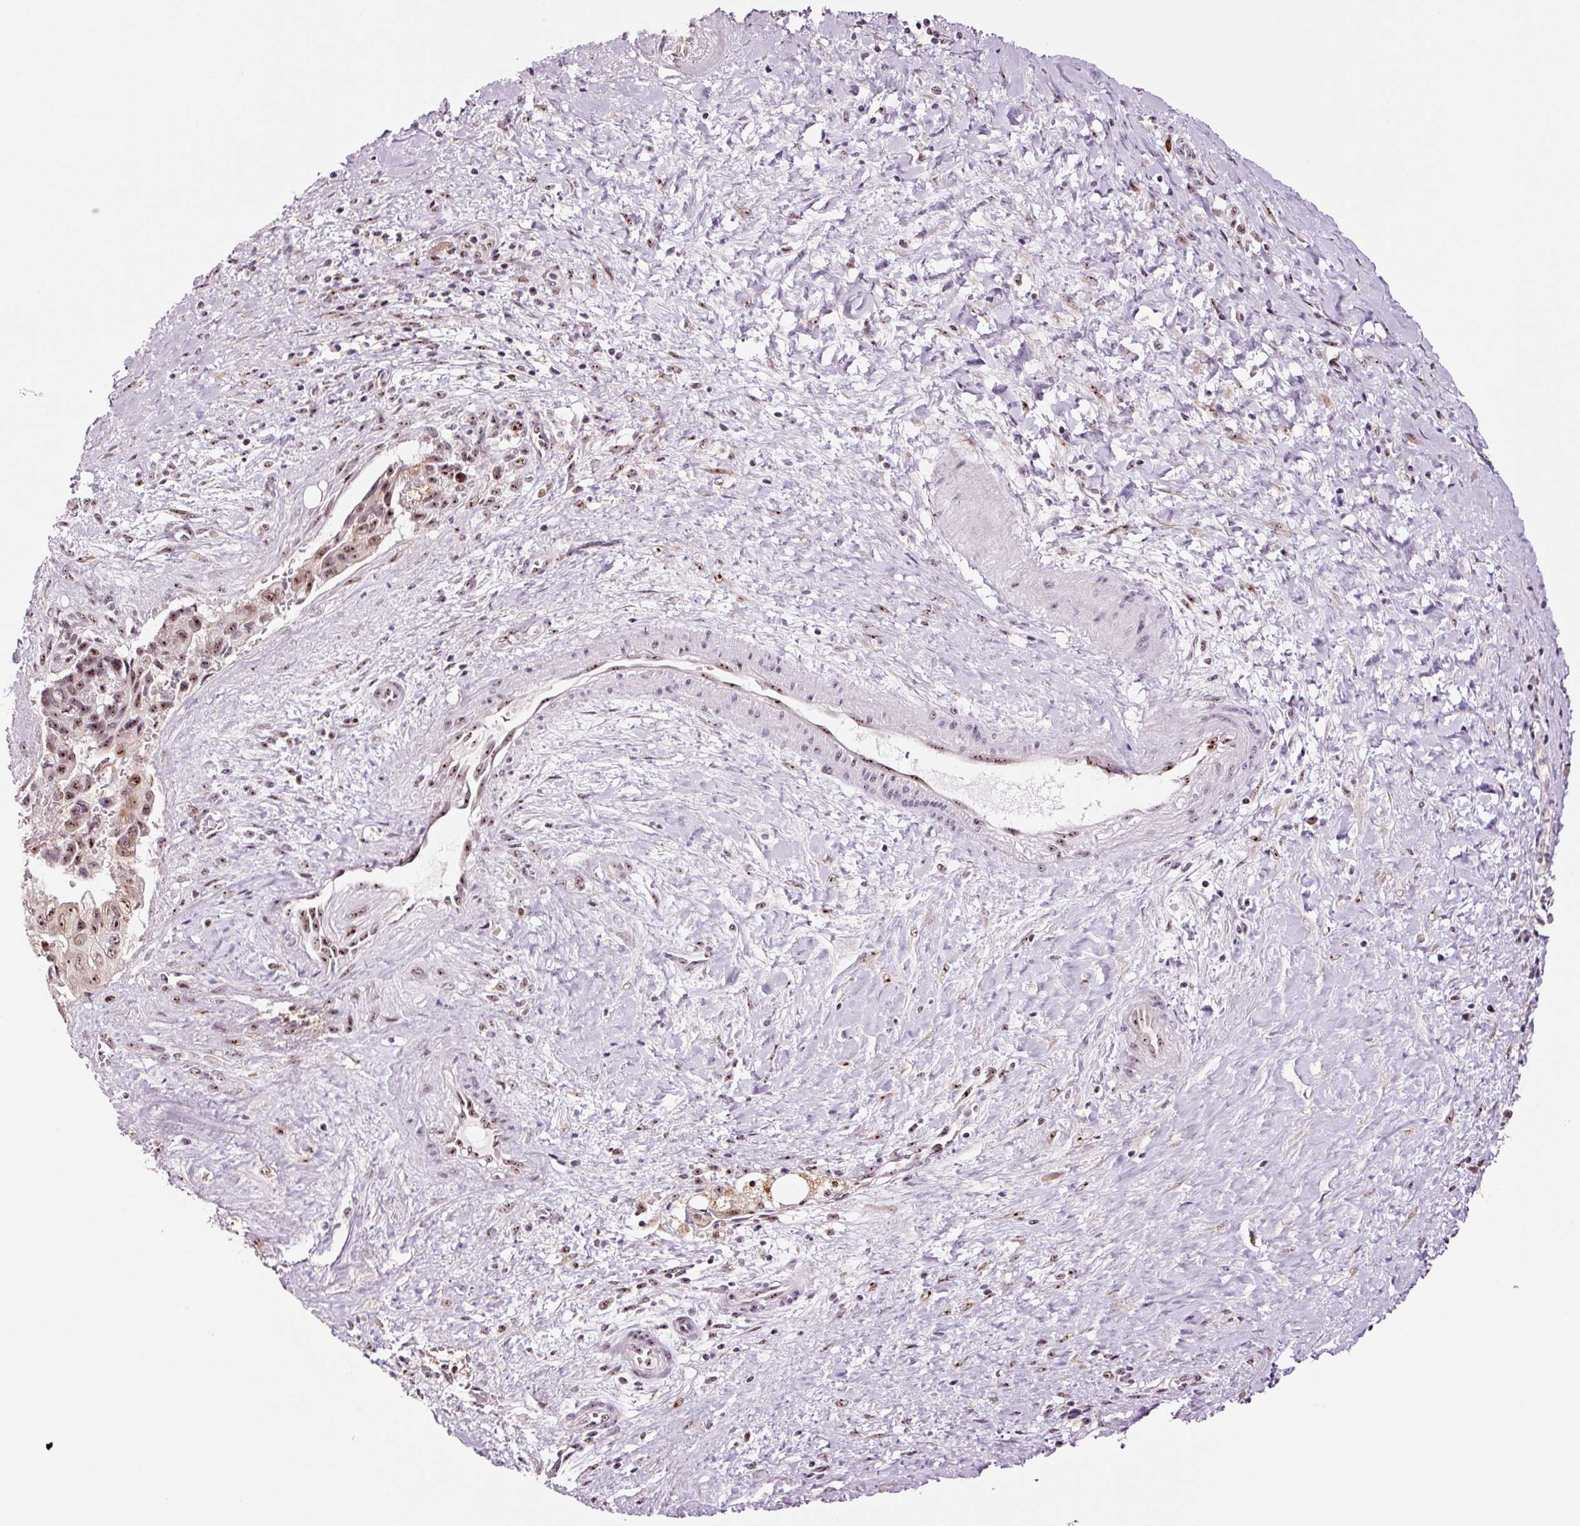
{"staining": {"intensity": "moderate", "quantity": ">75%", "location": "nuclear"}, "tissue": "pancreatic cancer", "cell_type": "Tumor cells", "image_type": "cancer", "snomed": [{"axis": "morphology", "description": "Adenocarcinoma, NOS"}, {"axis": "topography", "description": "Pancreas"}], "caption": "Approximately >75% of tumor cells in pancreatic cancer show moderate nuclear protein staining as visualized by brown immunohistochemical staining.", "gene": "GNL3", "patient": {"sex": "male", "age": 51}}